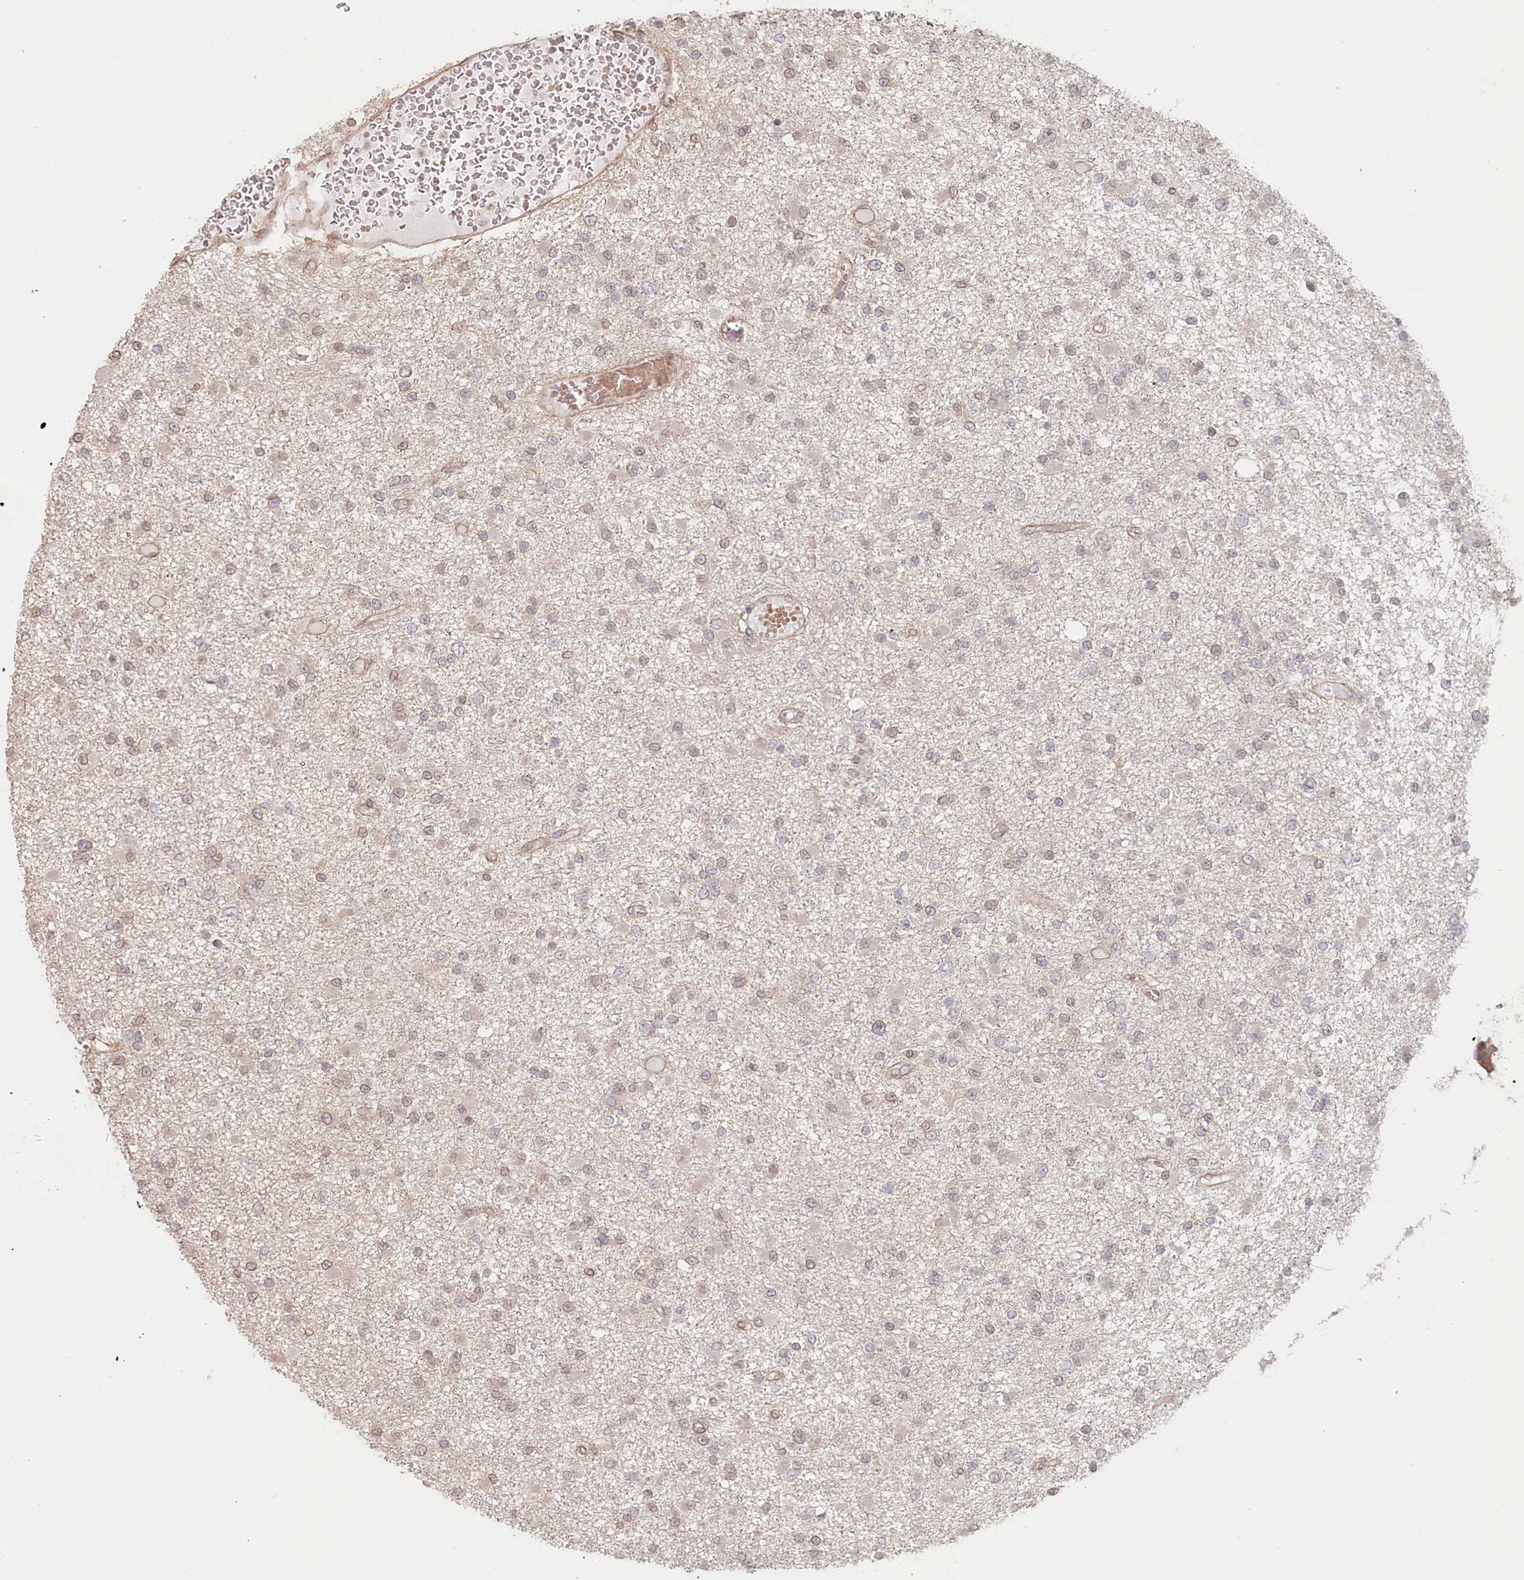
{"staining": {"intensity": "negative", "quantity": "none", "location": "none"}, "tissue": "glioma", "cell_type": "Tumor cells", "image_type": "cancer", "snomed": [{"axis": "morphology", "description": "Glioma, malignant, Low grade"}, {"axis": "topography", "description": "Brain"}], "caption": "Malignant glioma (low-grade) was stained to show a protein in brown. There is no significant staining in tumor cells. (DAB immunohistochemistry visualized using brightfield microscopy, high magnification).", "gene": "TCHP", "patient": {"sex": "female", "age": 22}}